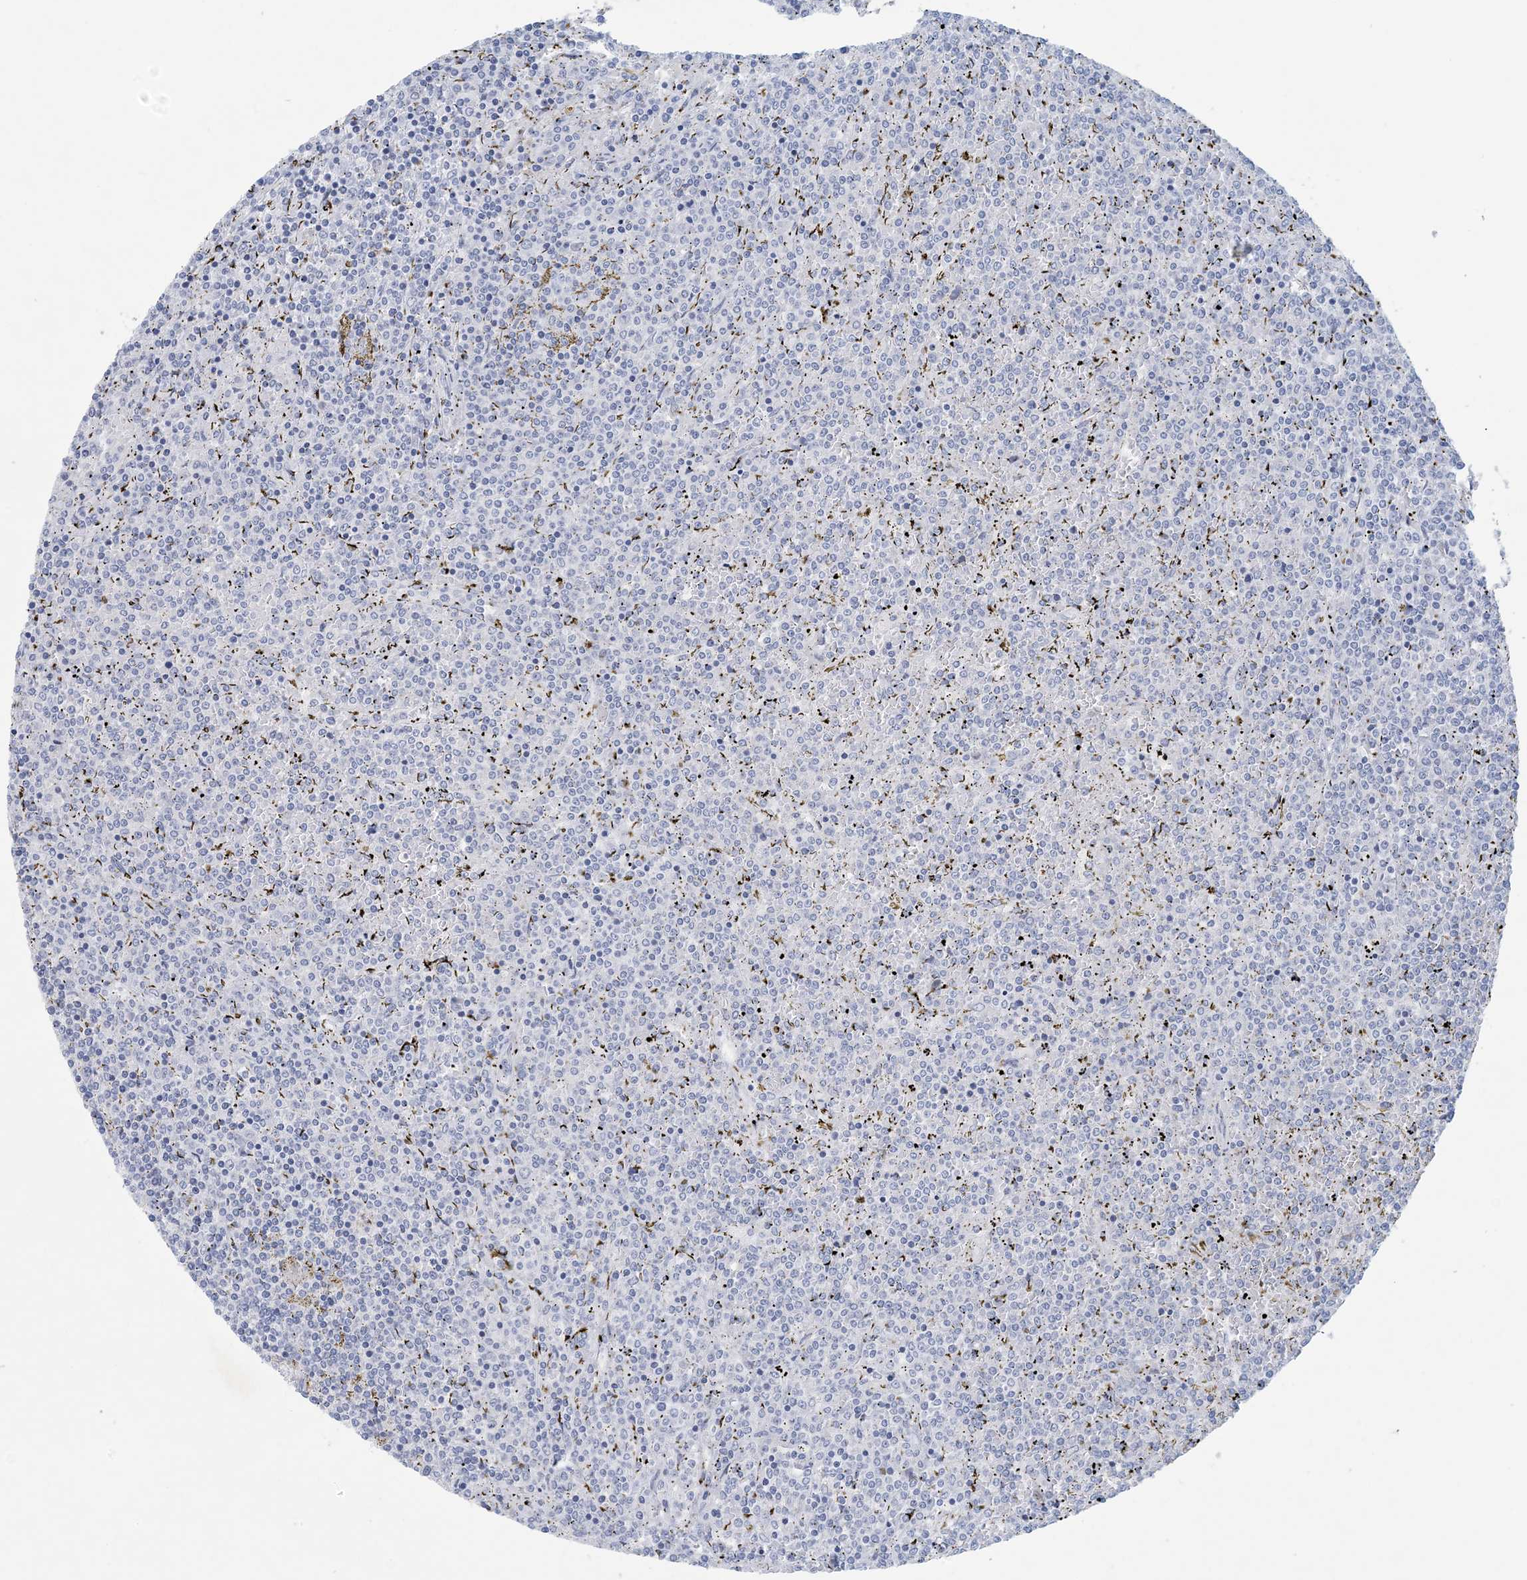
{"staining": {"intensity": "negative", "quantity": "none", "location": "none"}, "tissue": "lymphoma", "cell_type": "Tumor cells", "image_type": "cancer", "snomed": [{"axis": "morphology", "description": "Malignant lymphoma, non-Hodgkin's type, Low grade"}, {"axis": "topography", "description": "Spleen"}], "caption": "This is an immunohistochemistry (IHC) histopathology image of human lymphoma. There is no positivity in tumor cells.", "gene": "GABRG1", "patient": {"sex": "female", "age": 19}}